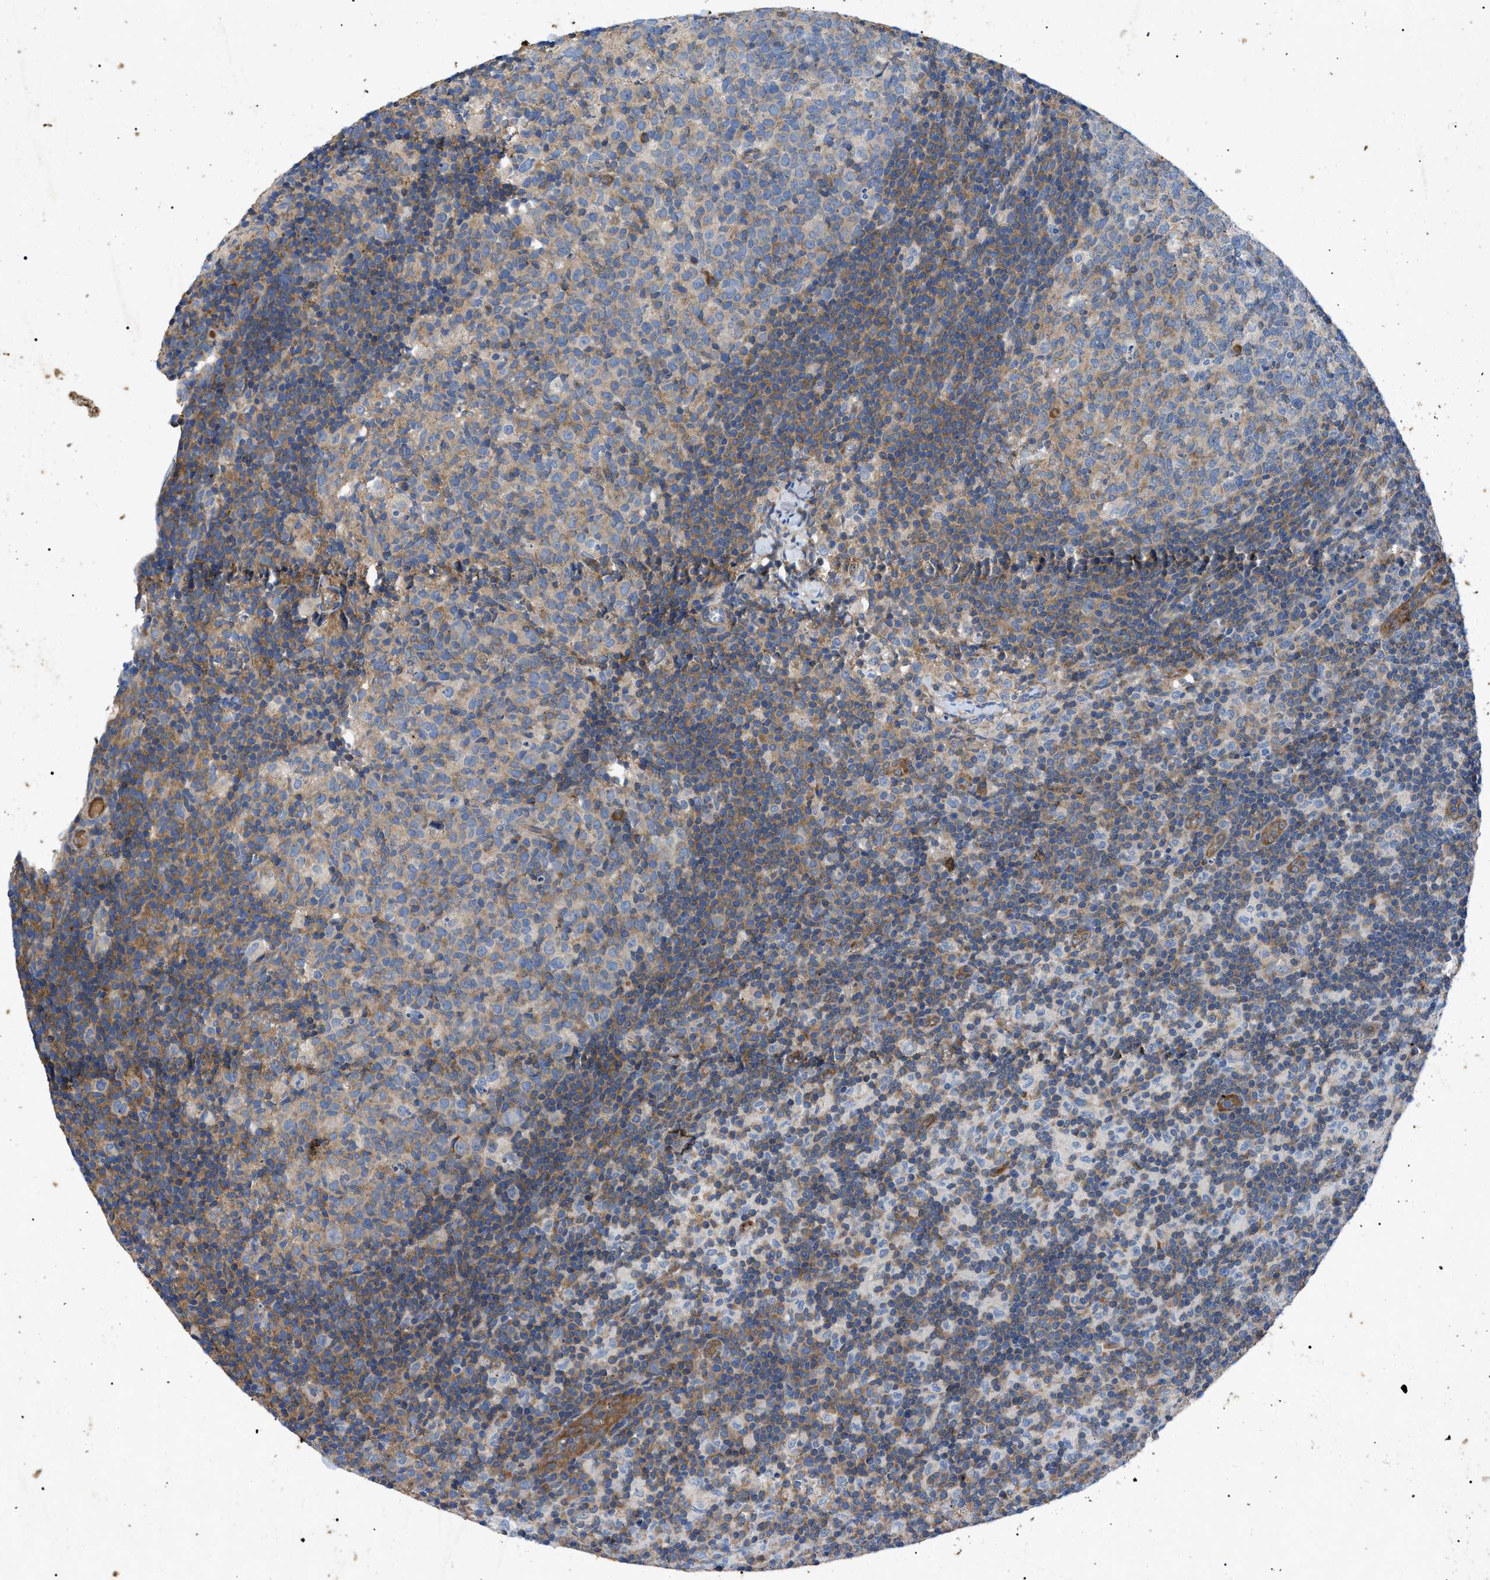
{"staining": {"intensity": "moderate", "quantity": "<25%", "location": "cytoplasmic/membranous"}, "tissue": "lymph node", "cell_type": "Germinal center cells", "image_type": "normal", "snomed": [{"axis": "morphology", "description": "Normal tissue, NOS"}, {"axis": "morphology", "description": "Inflammation, NOS"}, {"axis": "topography", "description": "Lymph node"}], "caption": "Lymph node stained with DAB immunohistochemistry exhibits low levels of moderate cytoplasmic/membranous positivity in approximately <25% of germinal center cells. Ihc stains the protein in brown and the nuclei are stained blue.", "gene": "HSPB8", "patient": {"sex": "male", "age": 55}}